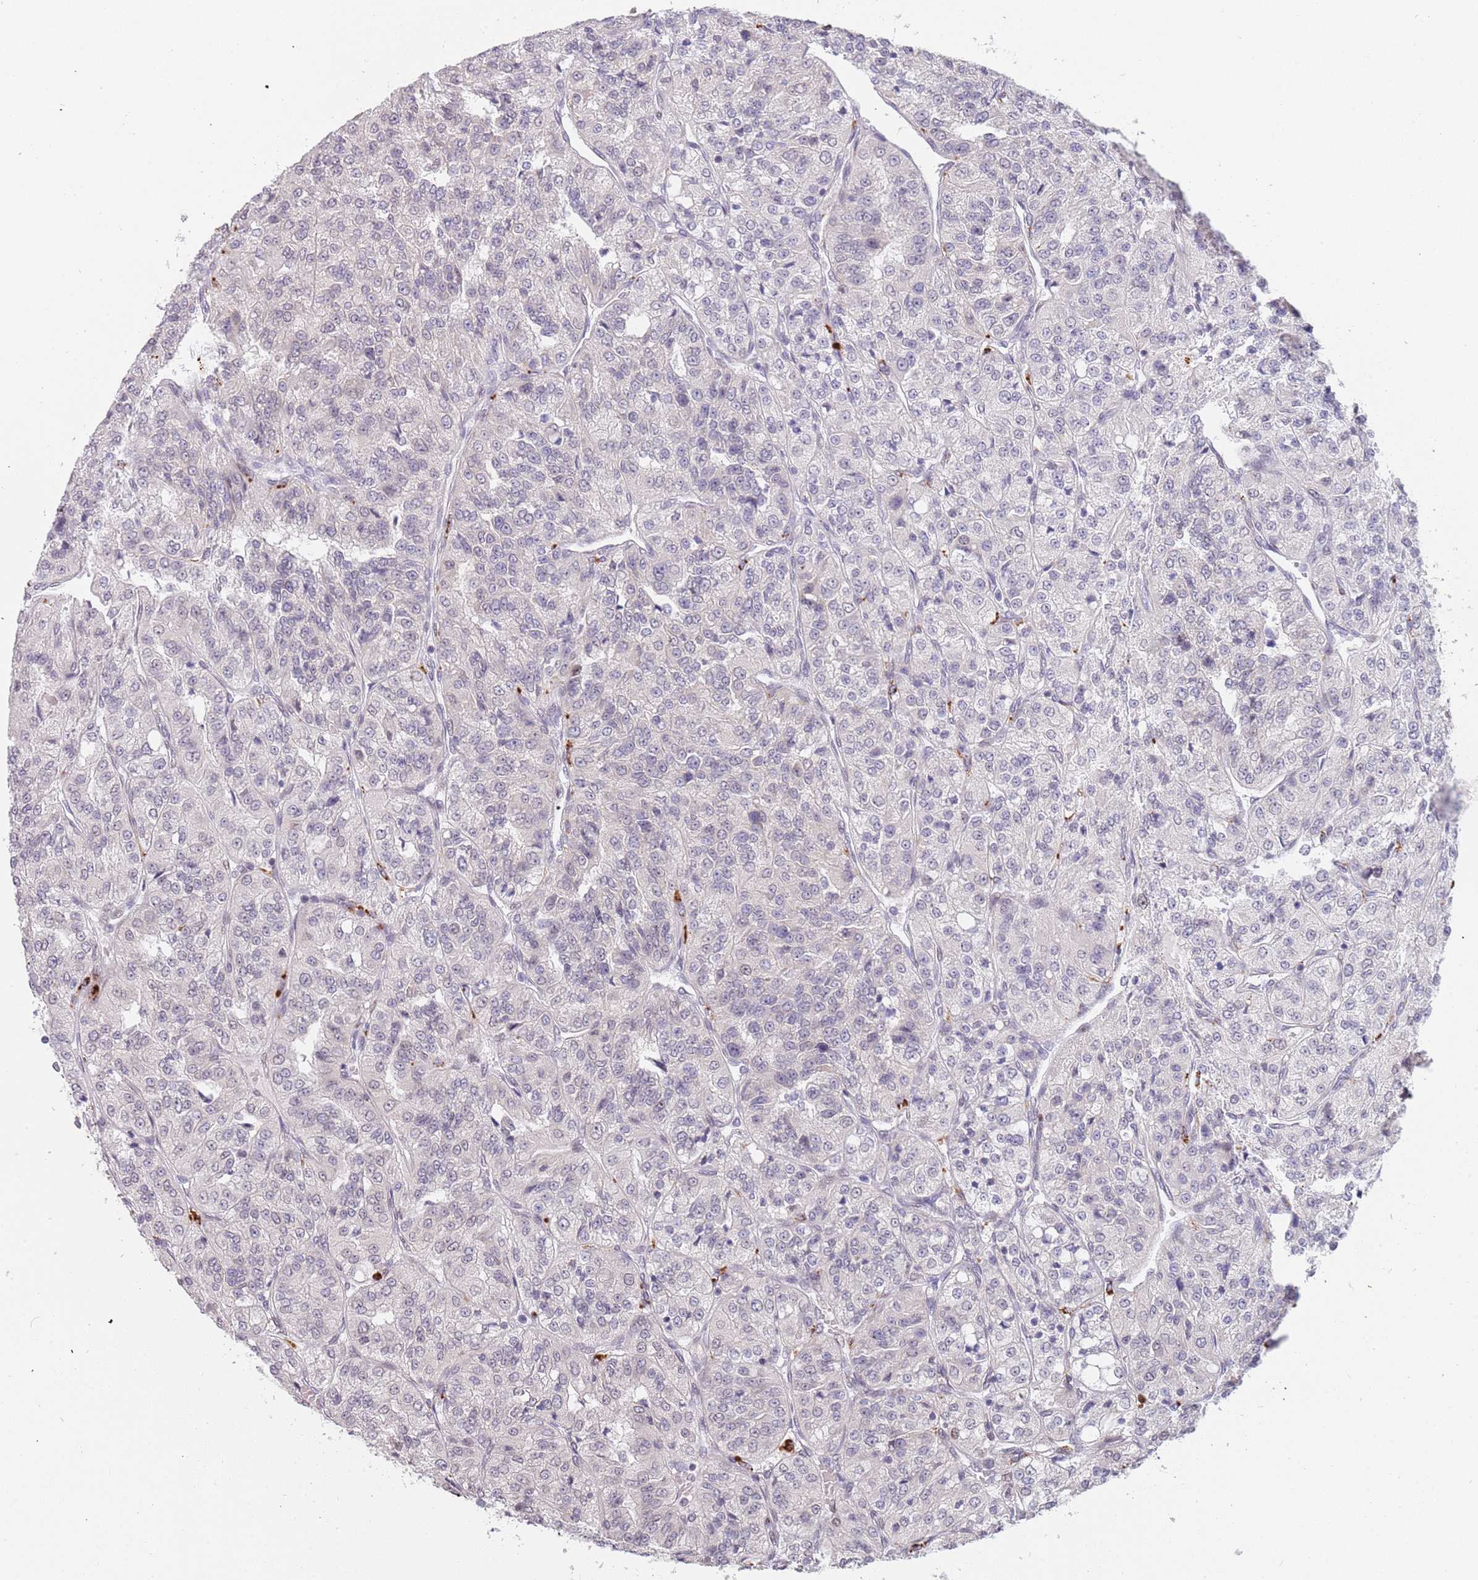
{"staining": {"intensity": "negative", "quantity": "none", "location": "none"}, "tissue": "renal cancer", "cell_type": "Tumor cells", "image_type": "cancer", "snomed": [{"axis": "morphology", "description": "Adenocarcinoma, NOS"}, {"axis": "topography", "description": "Kidney"}], "caption": "IHC image of neoplastic tissue: renal cancer stained with DAB (3,3'-diaminobenzidine) shows no significant protein positivity in tumor cells.", "gene": "KLHDC2", "patient": {"sex": "female", "age": 63}}